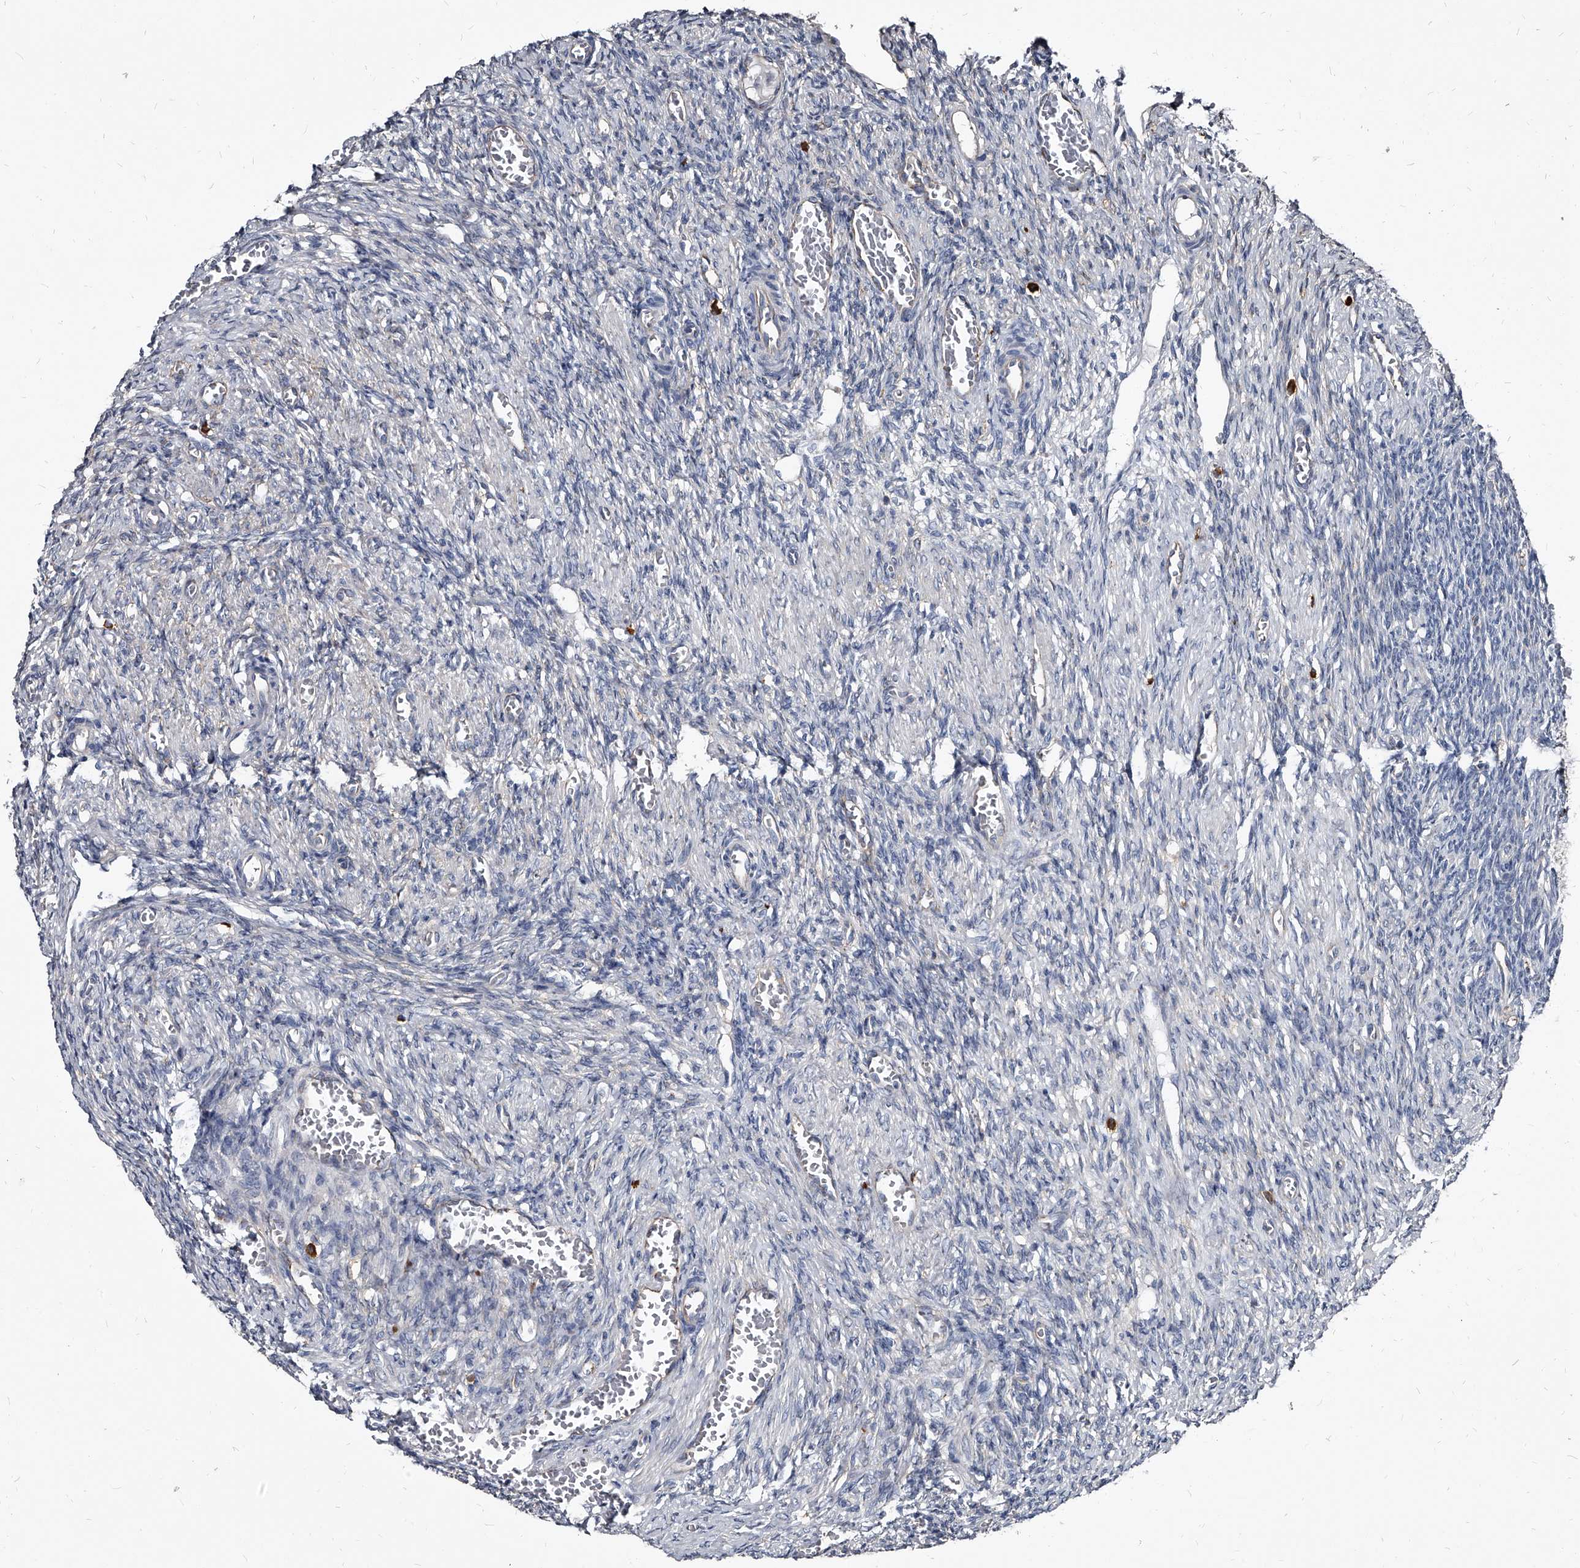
{"staining": {"intensity": "negative", "quantity": "none", "location": "none"}, "tissue": "ovary", "cell_type": "Ovarian stroma cells", "image_type": "normal", "snomed": [{"axis": "morphology", "description": "Normal tissue, NOS"}, {"axis": "topography", "description": "Ovary"}], "caption": "Immunohistochemical staining of benign human ovary reveals no significant staining in ovarian stroma cells. (Immunohistochemistry, brightfield microscopy, high magnification).", "gene": "PGLYRP3", "patient": {"sex": "female", "age": 27}}